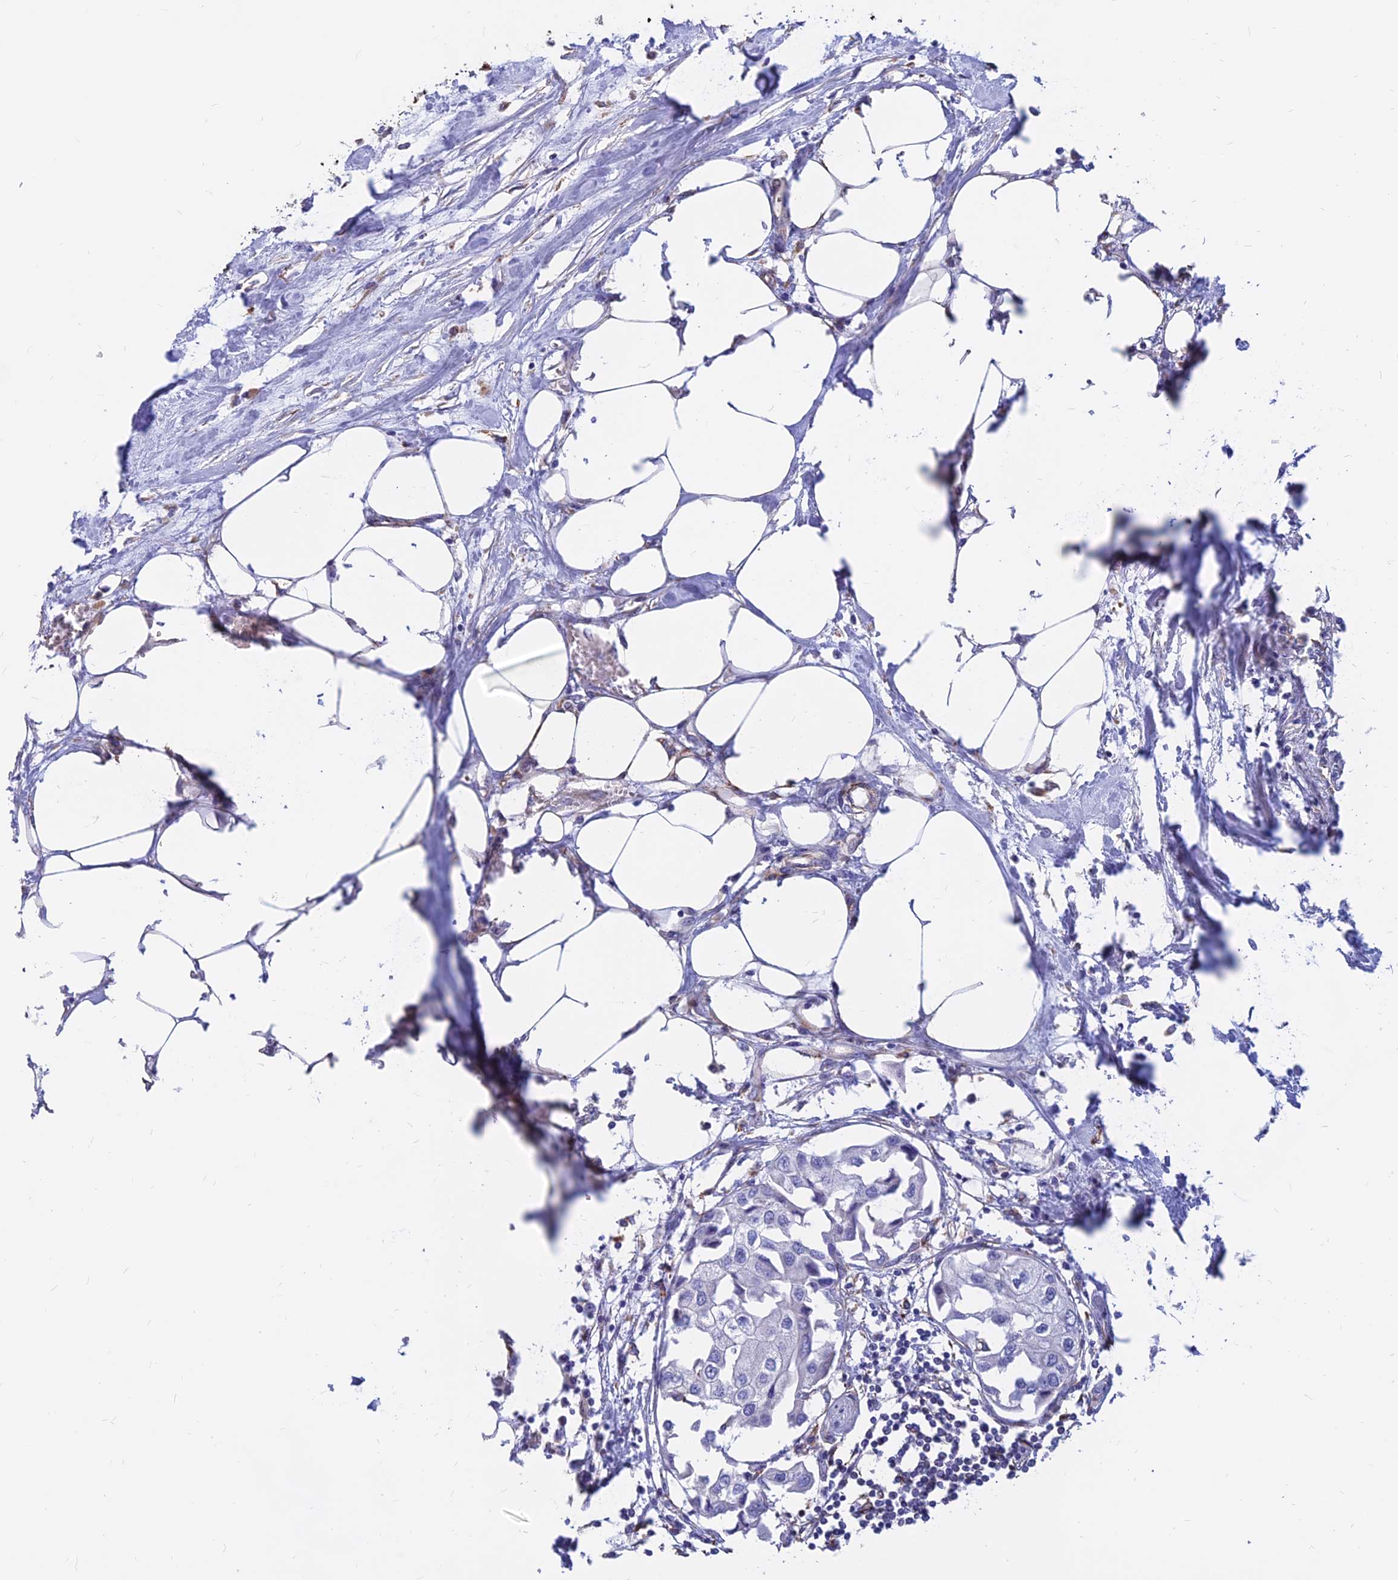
{"staining": {"intensity": "negative", "quantity": "none", "location": "none"}, "tissue": "urothelial cancer", "cell_type": "Tumor cells", "image_type": "cancer", "snomed": [{"axis": "morphology", "description": "Urothelial carcinoma, High grade"}, {"axis": "topography", "description": "Urinary bladder"}], "caption": "Micrograph shows no protein expression in tumor cells of urothelial cancer tissue. Brightfield microscopy of IHC stained with DAB (brown) and hematoxylin (blue), captured at high magnification.", "gene": "CDK18", "patient": {"sex": "male", "age": 64}}